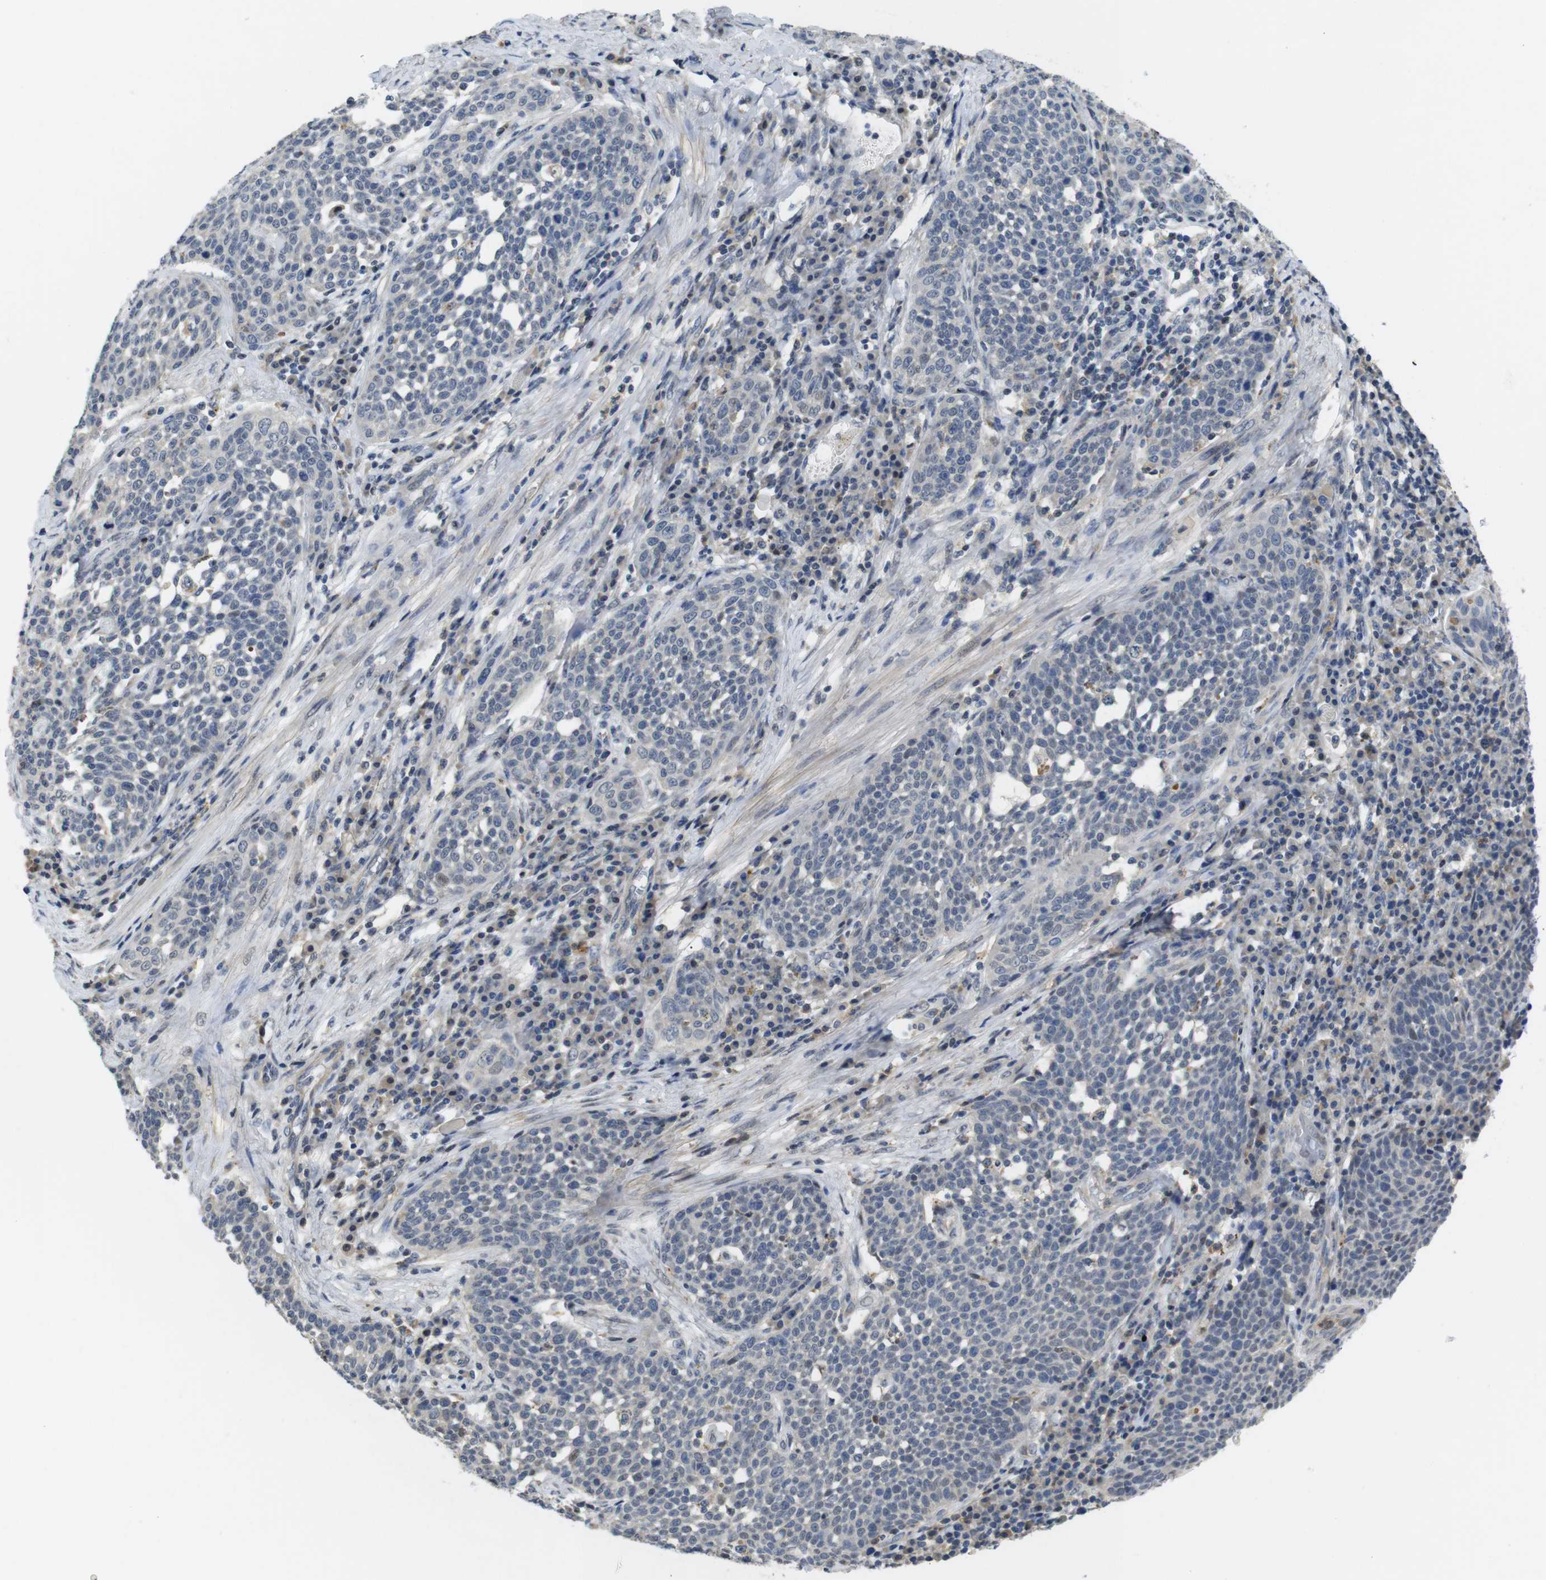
{"staining": {"intensity": "negative", "quantity": "none", "location": "none"}, "tissue": "cervical cancer", "cell_type": "Tumor cells", "image_type": "cancer", "snomed": [{"axis": "morphology", "description": "Squamous cell carcinoma, NOS"}, {"axis": "topography", "description": "Cervix"}], "caption": "Immunohistochemistry (IHC) of human cervical cancer reveals no expression in tumor cells.", "gene": "FNTA", "patient": {"sex": "female", "age": 34}}